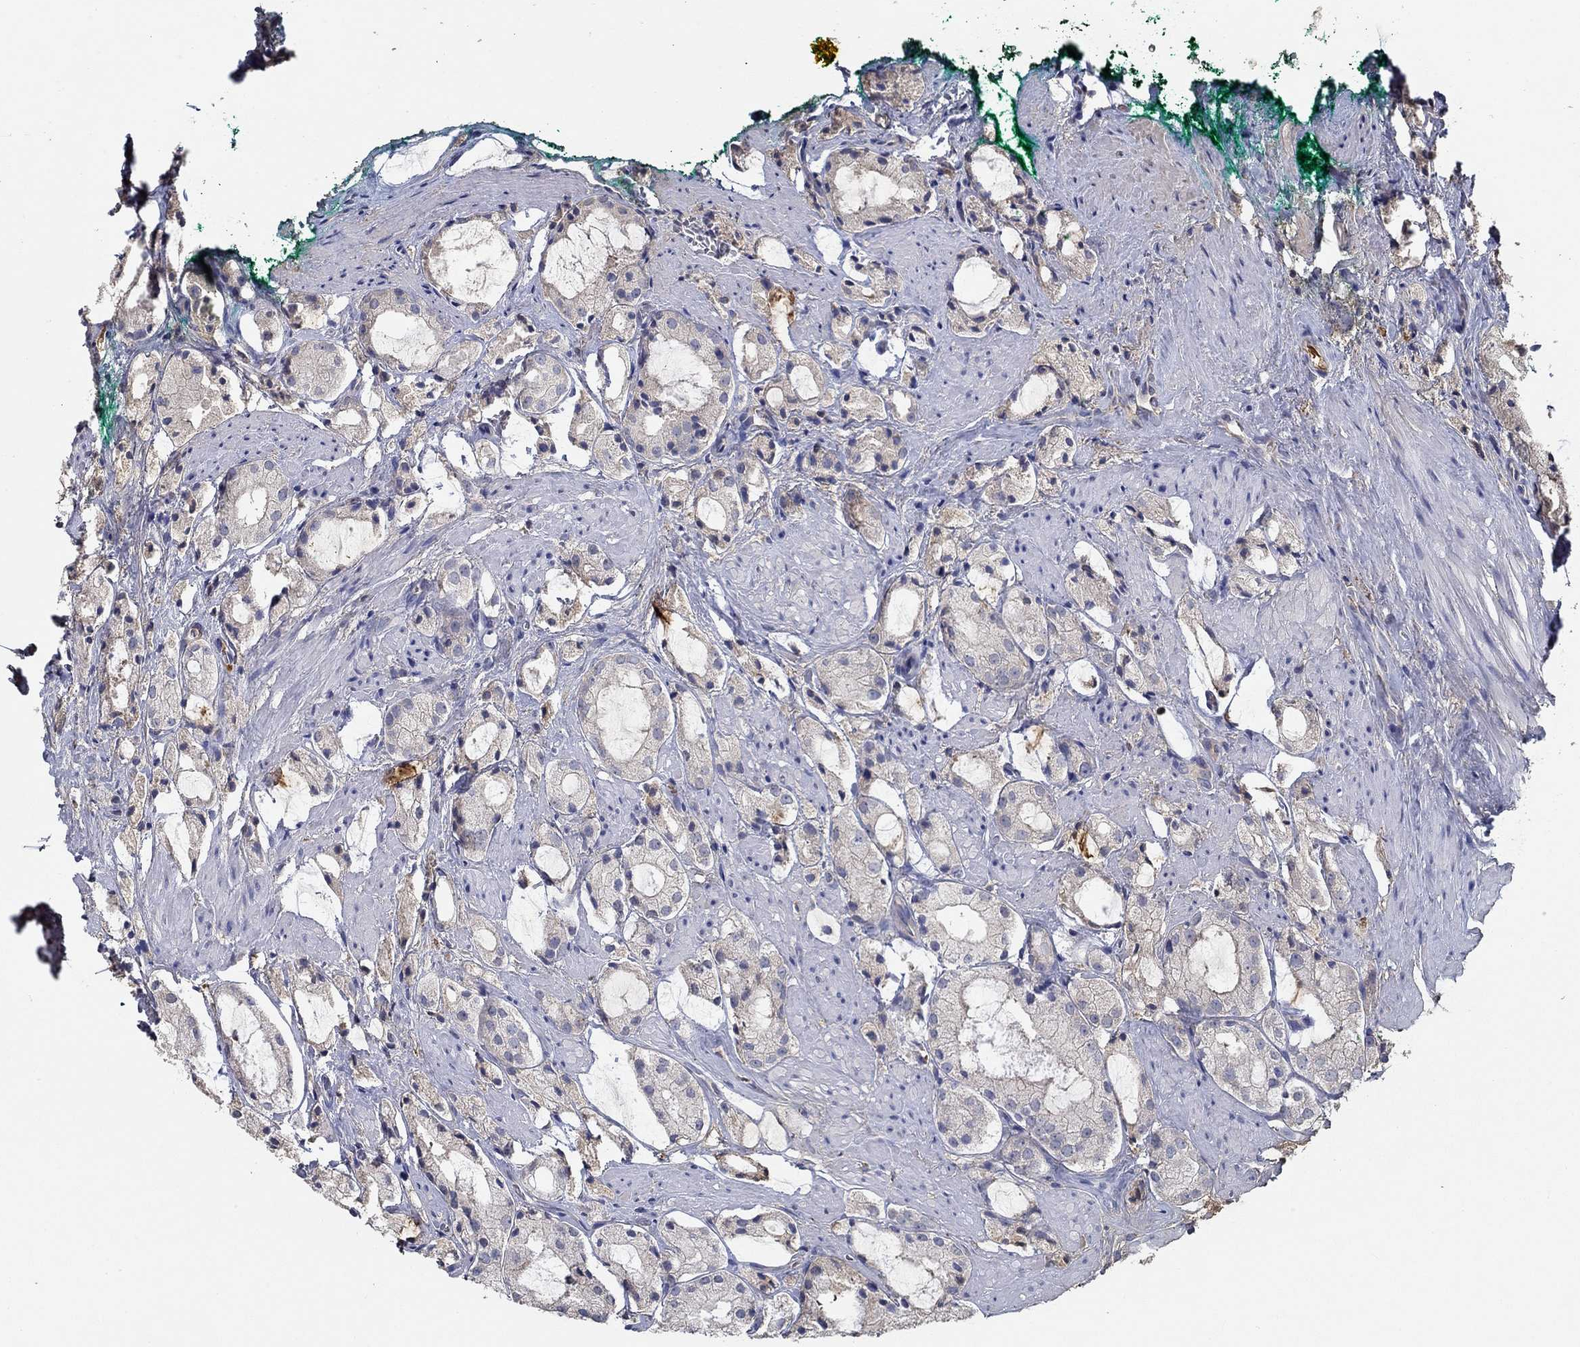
{"staining": {"intensity": "negative", "quantity": "none", "location": "none"}, "tissue": "prostate cancer", "cell_type": "Tumor cells", "image_type": "cancer", "snomed": [{"axis": "morphology", "description": "Adenocarcinoma, NOS"}, {"axis": "morphology", "description": "Adenocarcinoma, High grade"}, {"axis": "topography", "description": "Prostate"}], "caption": "Histopathology image shows no protein expression in tumor cells of adenocarcinoma (prostate) tissue.", "gene": "IL10", "patient": {"sex": "male", "age": 64}}